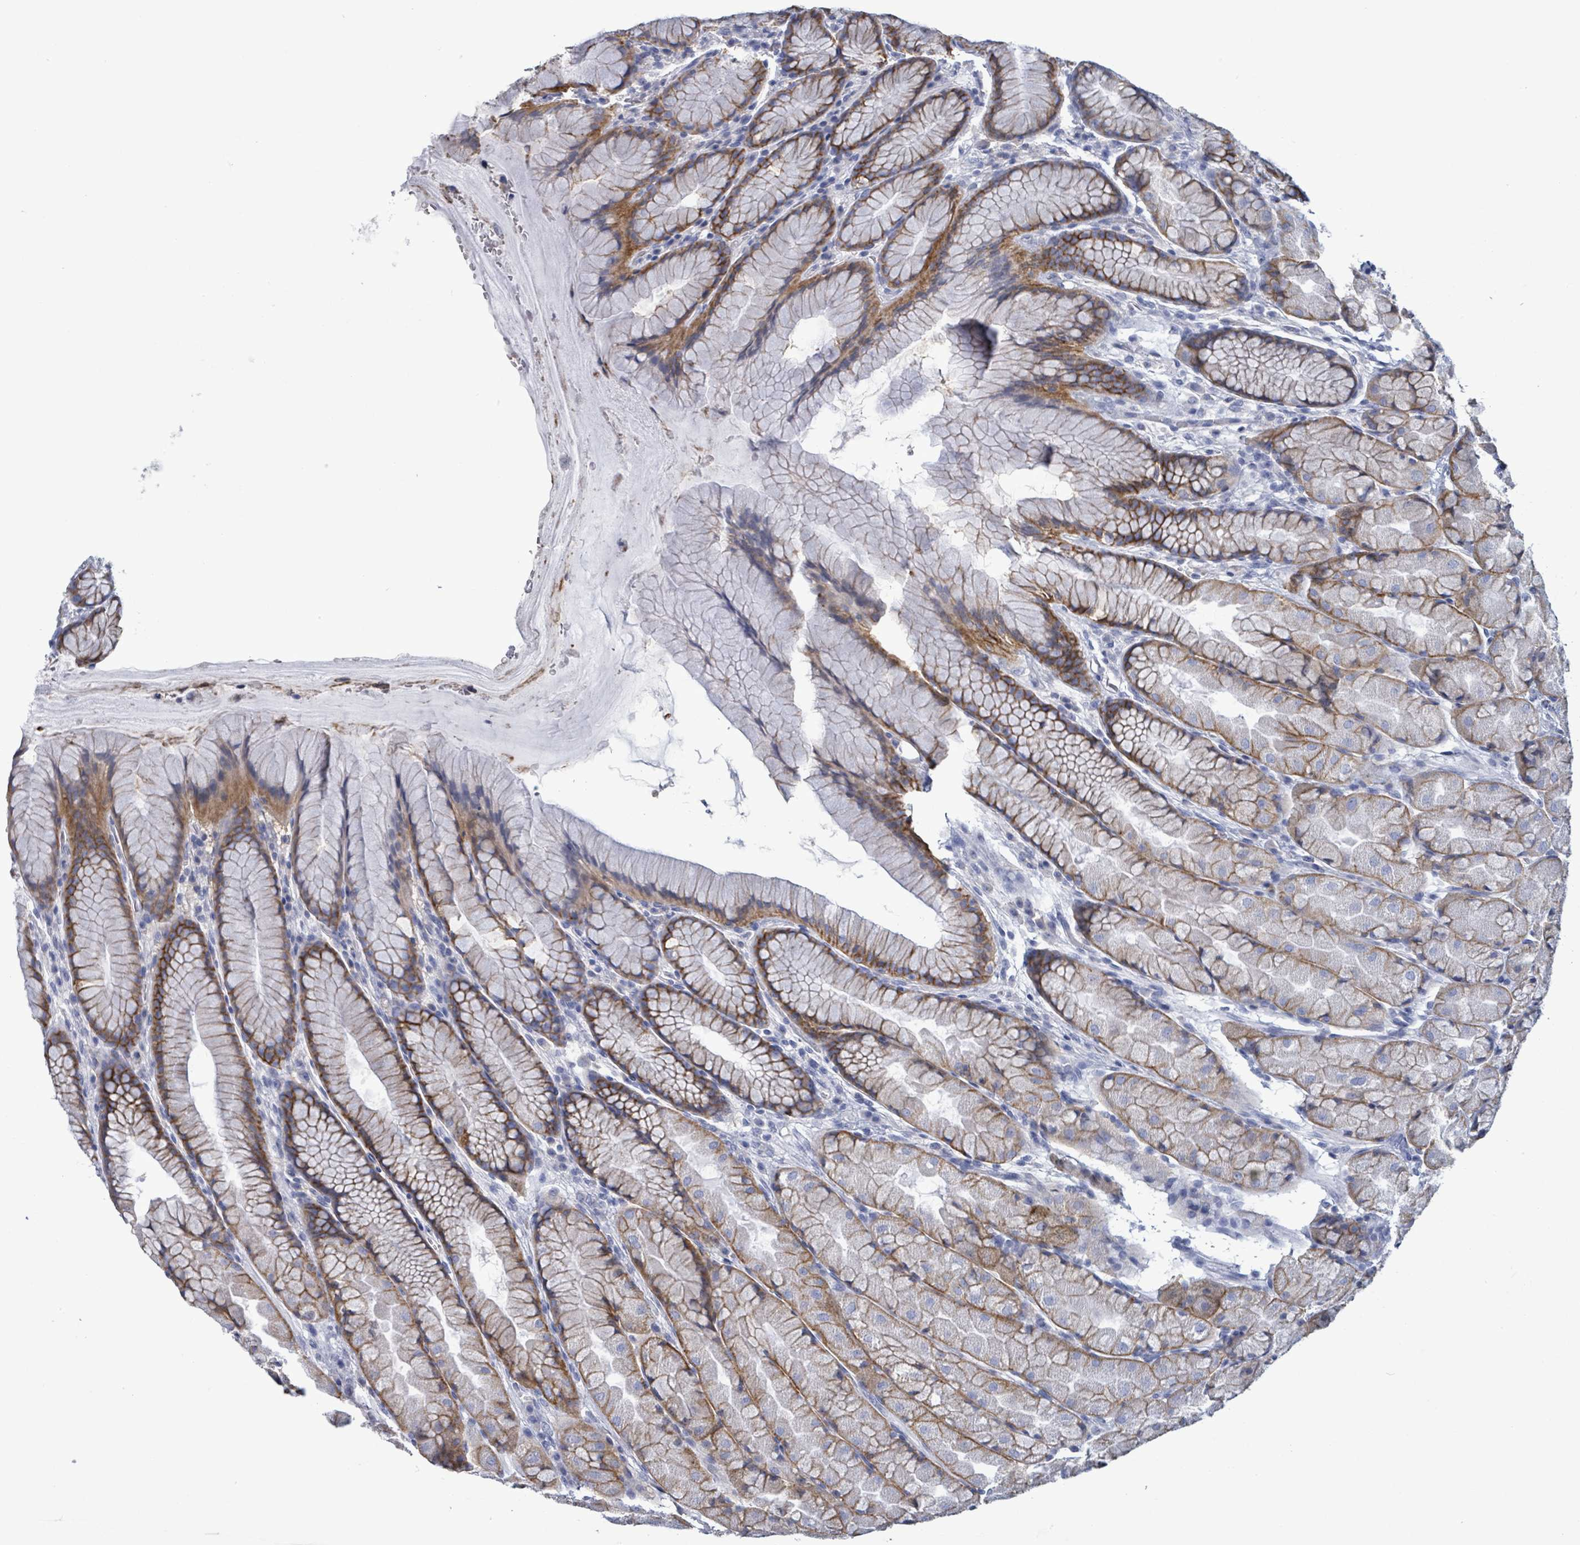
{"staining": {"intensity": "moderate", "quantity": ">75%", "location": "cytoplasmic/membranous"}, "tissue": "stomach", "cell_type": "Glandular cells", "image_type": "normal", "snomed": [{"axis": "morphology", "description": "Normal tissue, NOS"}, {"axis": "topography", "description": "Stomach"}], "caption": "Moderate cytoplasmic/membranous expression for a protein is appreciated in about >75% of glandular cells of benign stomach using IHC.", "gene": "BSG", "patient": {"sex": "male", "age": 57}}